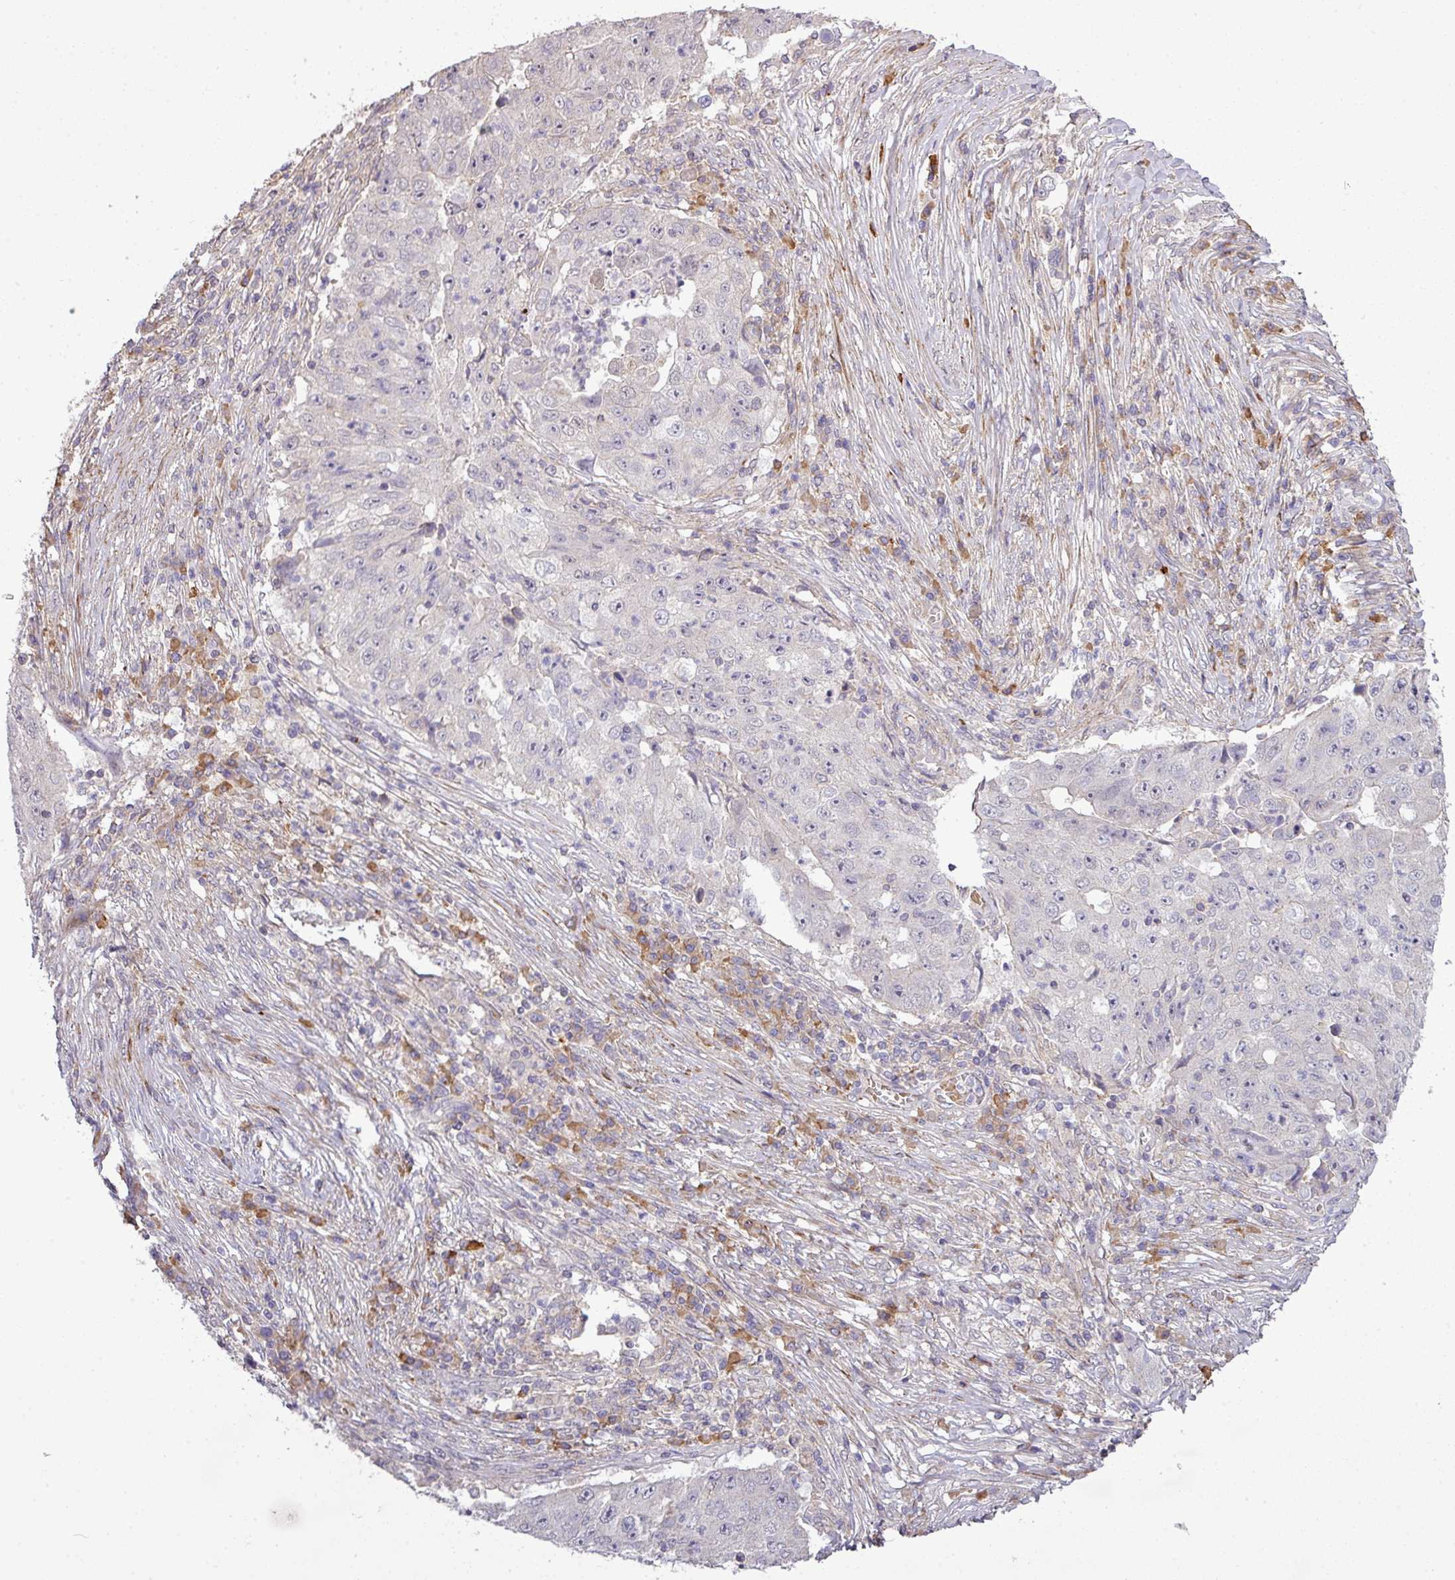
{"staining": {"intensity": "negative", "quantity": "none", "location": "none"}, "tissue": "lung cancer", "cell_type": "Tumor cells", "image_type": "cancer", "snomed": [{"axis": "morphology", "description": "Squamous cell carcinoma, NOS"}, {"axis": "topography", "description": "Lung"}], "caption": "There is no significant staining in tumor cells of lung cancer (squamous cell carcinoma).", "gene": "TPRA1", "patient": {"sex": "male", "age": 64}}